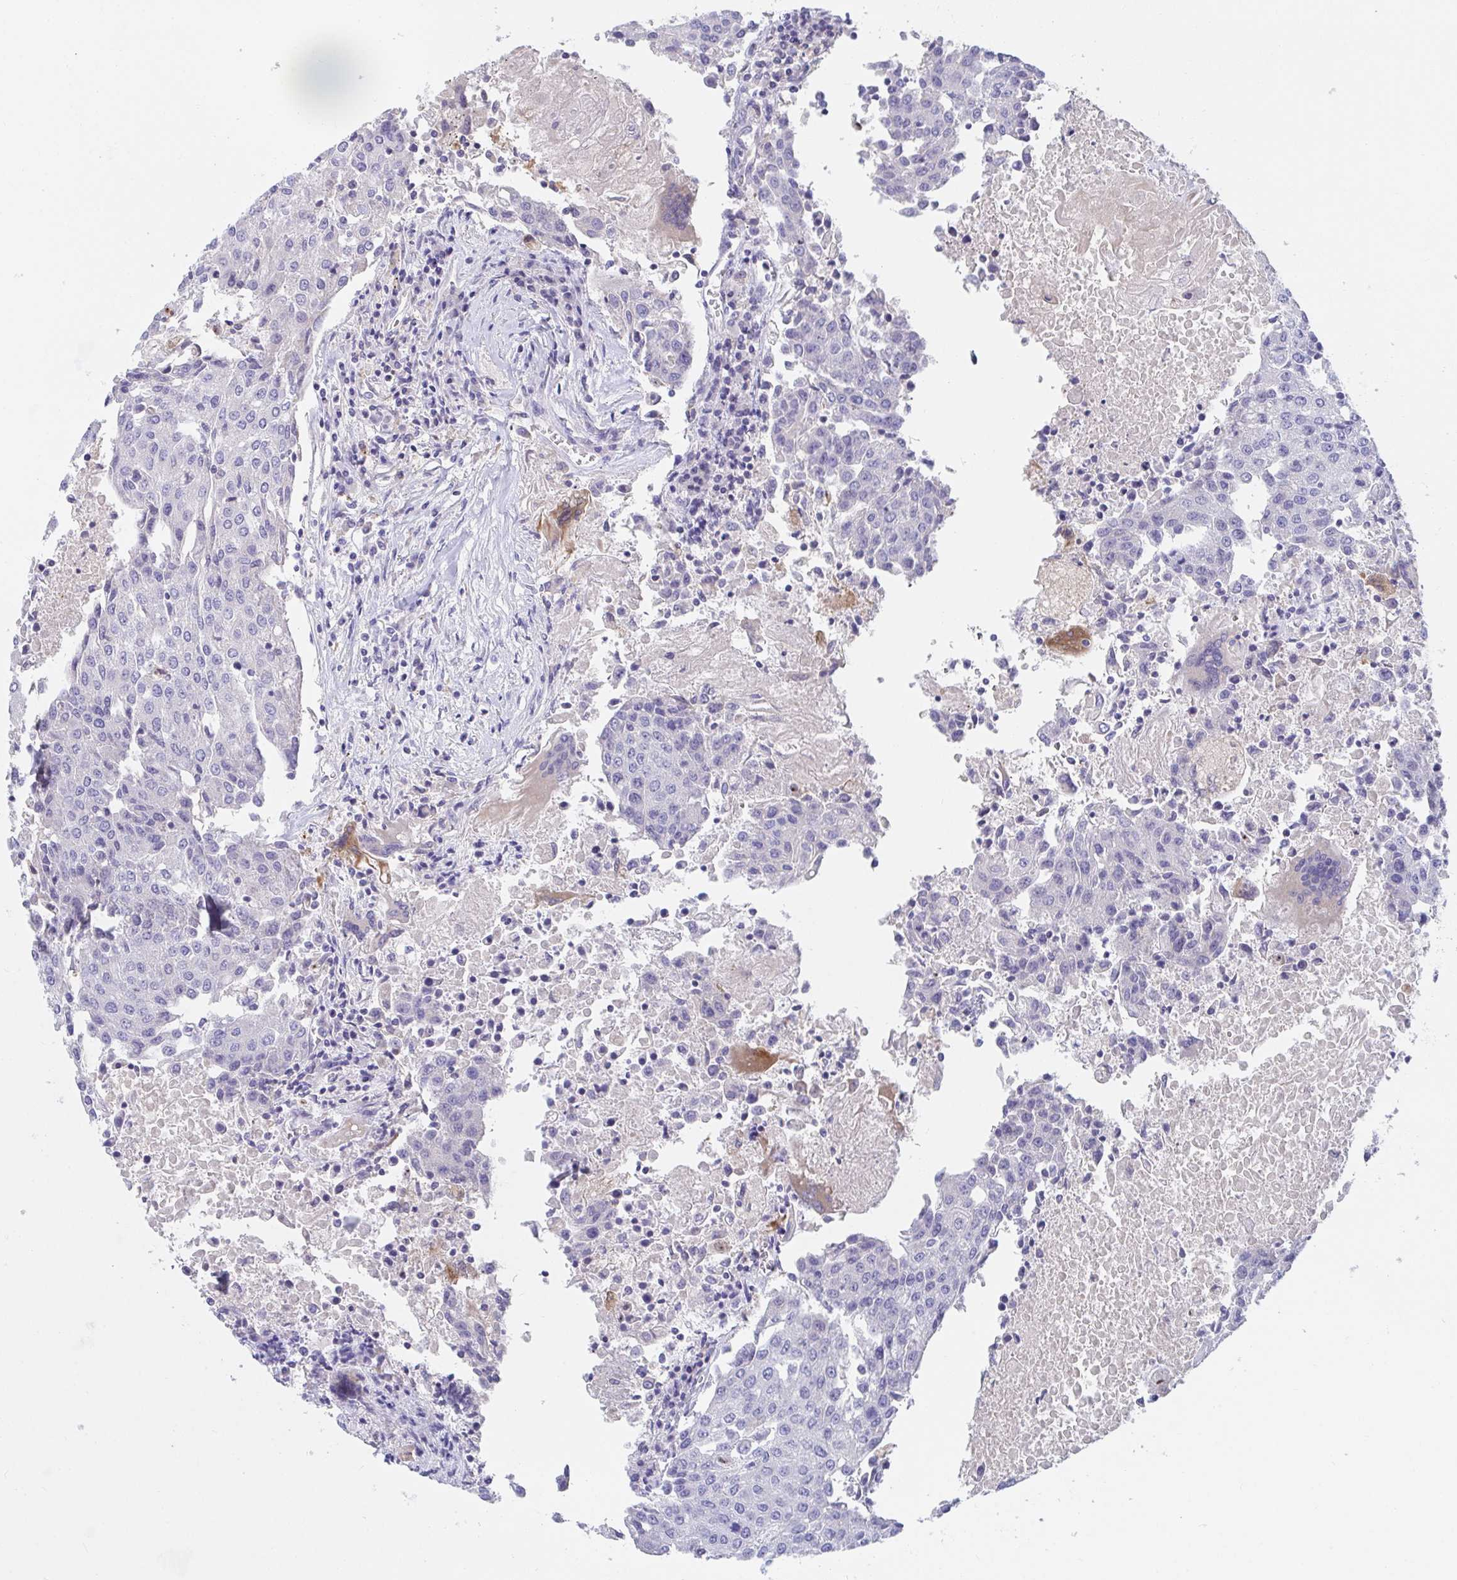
{"staining": {"intensity": "negative", "quantity": "none", "location": "none"}, "tissue": "urothelial cancer", "cell_type": "Tumor cells", "image_type": "cancer", "snomed": [{"axis": "morphology", "description": "Urothelial carcinoma, High grade"}, {"axis": "topography", "description": "Urinary bladder"}], "caption": "Immunohistochemistry (IHC) of high-grade urothelial carcinoma displays no staining in tumor cells.", "gene": "ZNF561", "patient": {"sex": "female", "age": 85}}